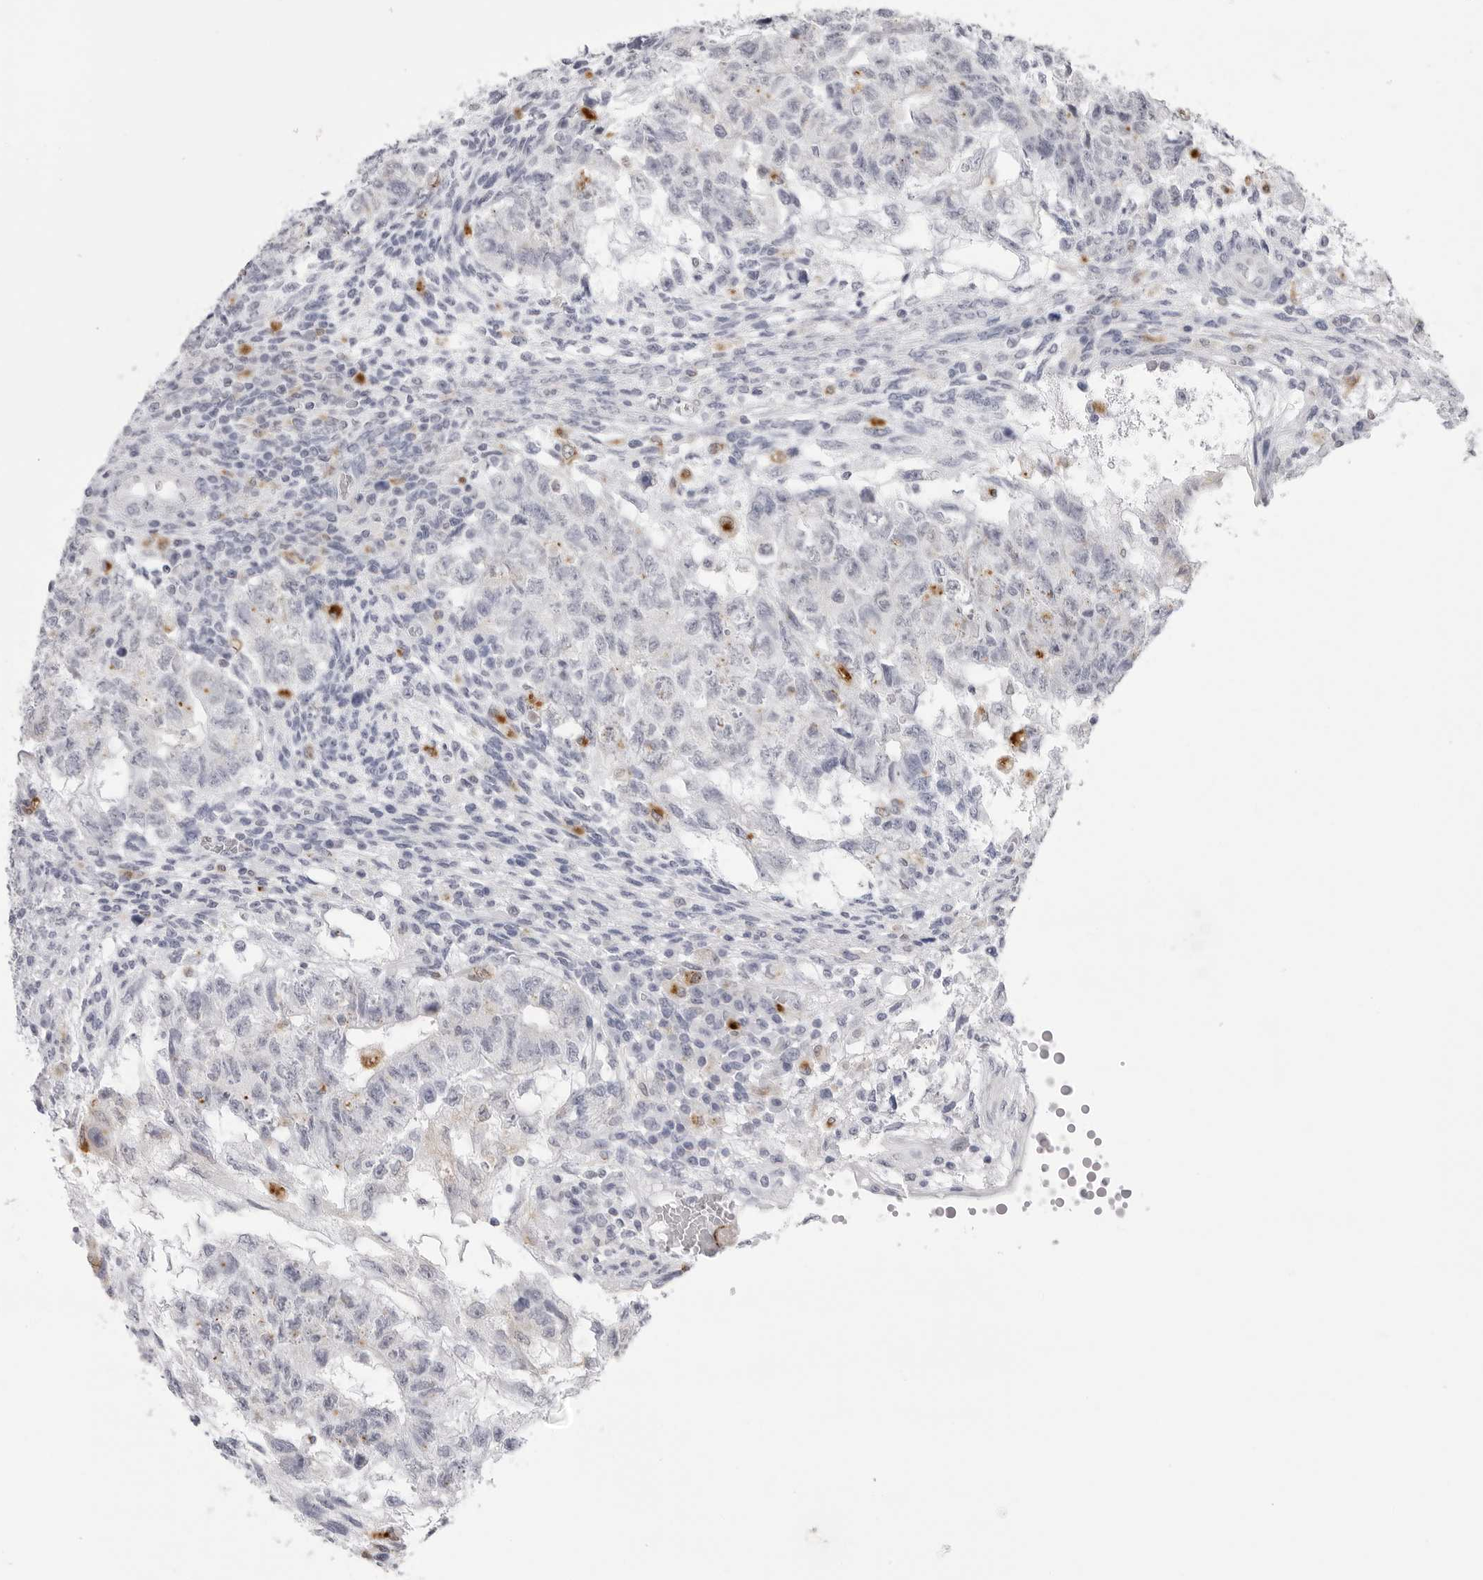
{"staining": {"intensity": "negative", "quantity": "none", "location": "none"}, "tissue": "testis cancer", "cell_type": "Tumor cells", "image_type": "cancer", "snomed": [{"axis": "morphology", "description": "Normal tissue, NOS"}, {"axis": "morphology", "description": "Carcinoma, Embryonal, NOS"}, {"axis": "topography", "description": "Testis"}], "caption": "This is a photomicrograph of immunohistochemistry (IHC) staining of testis embryonal carcinoma, which shows no positivity in tumor cells. The staining is performed using DAB brown chromogen with nuclei counter-stained in using hematoxylin.", "gene": "IL25", "patient": {"sex": "male", "age": 36}}